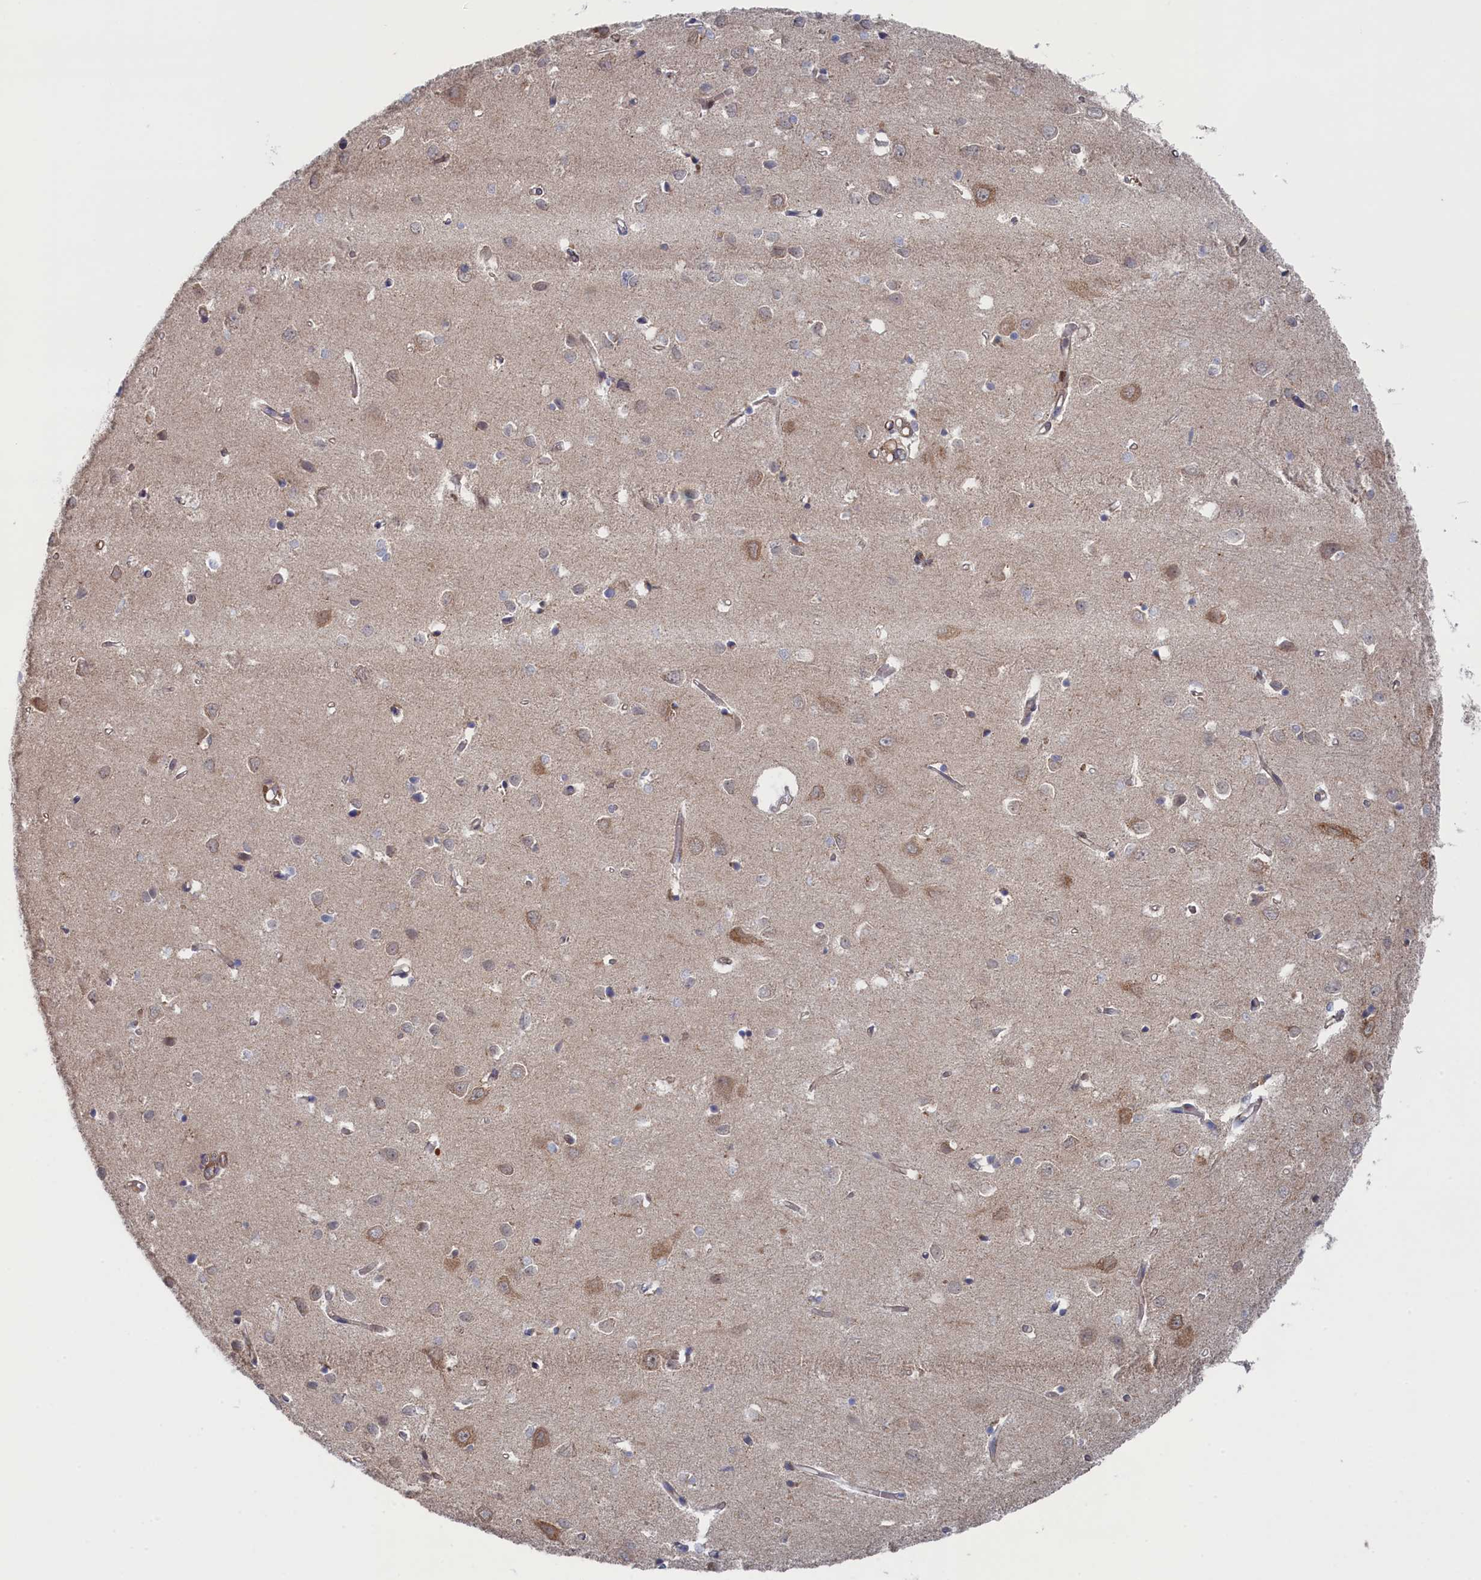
{"staining": {"intensity": "moderate", "quantity": "25%-75%", "location": "cytoplasmic/membranous"}, "tissue": "cerebral cortex", "cell_type": "Endothelial cells", "image_type": "normal", "snomed": [{"axis": "morphology", "description": "Normal tissue, NOS"}, {"axis": "topography", "description": "Cerebral cortex"}], "caption": "A high-resolution micrograph shows immunohistochemistry staining of benign cerebral cortex, which demonstrates moderate cytoplasmic/membranous expression in approximately 25%-75% of endothelial cells.", "gene": "FILIP1L", "patient": {"sex": "female", "age": 64}}